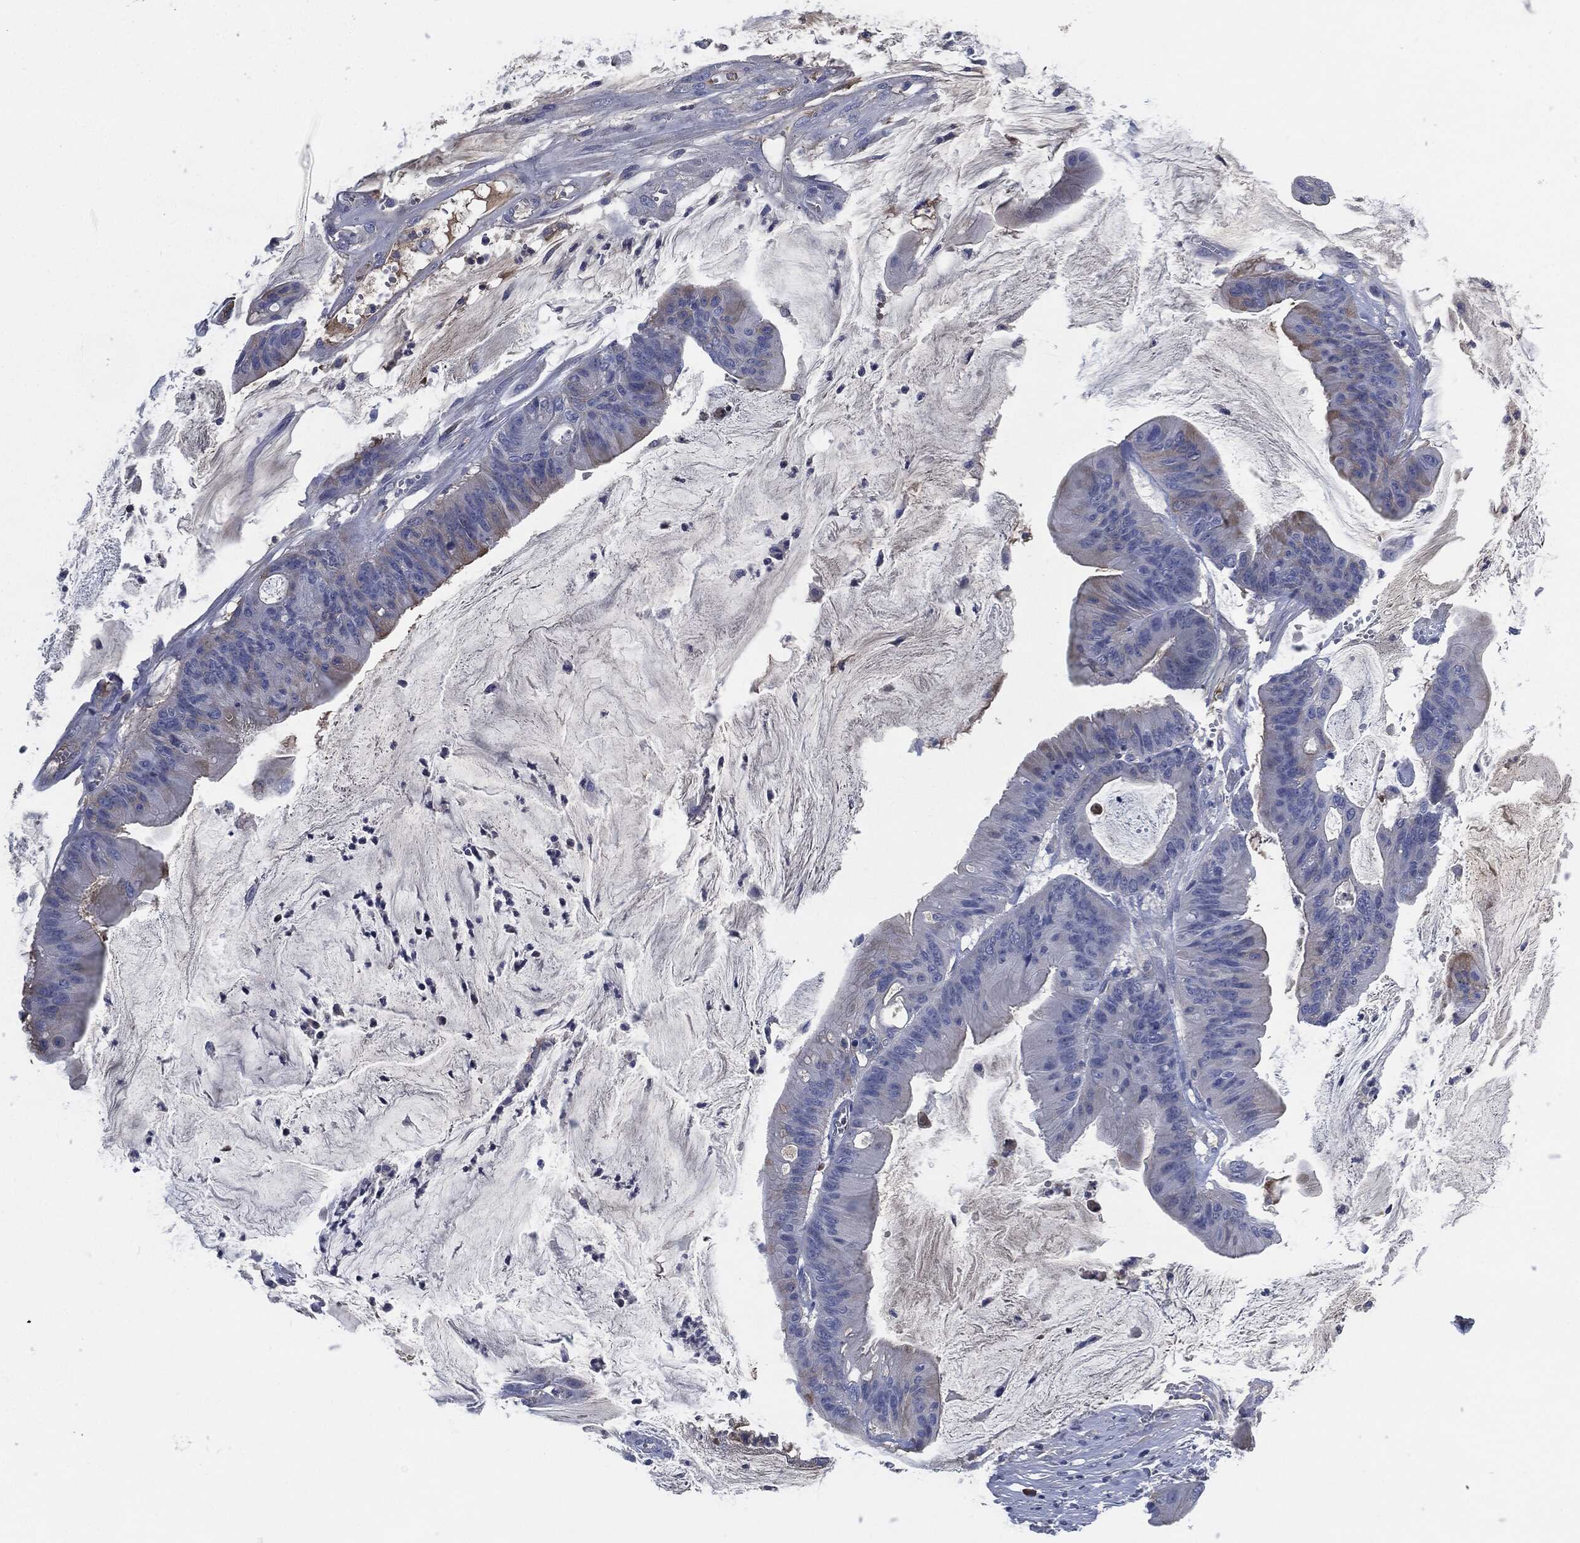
{"staining": {"intensity": "weak", "quantity": "<25%", "location": "cytoplasmic/membranous"}, "tissue": "colorectal cancer", "cell_type": "Tumor cells", "image_type": "cancer", "snomed": [{"axis": "morphology", "description": "Adenocarcinoma, NOS"}, {"axis": "topography", "description": "Colon"}], "caption": "Colorectal cancer (adenocarcinoma) was stained to show a protein in brown. There is no significant expression in tumor cells. (Brightfield microscopy of DAB IHC at high magnification).", "gene": "CD27", "patient": {"sex": "female", "age": 69}}